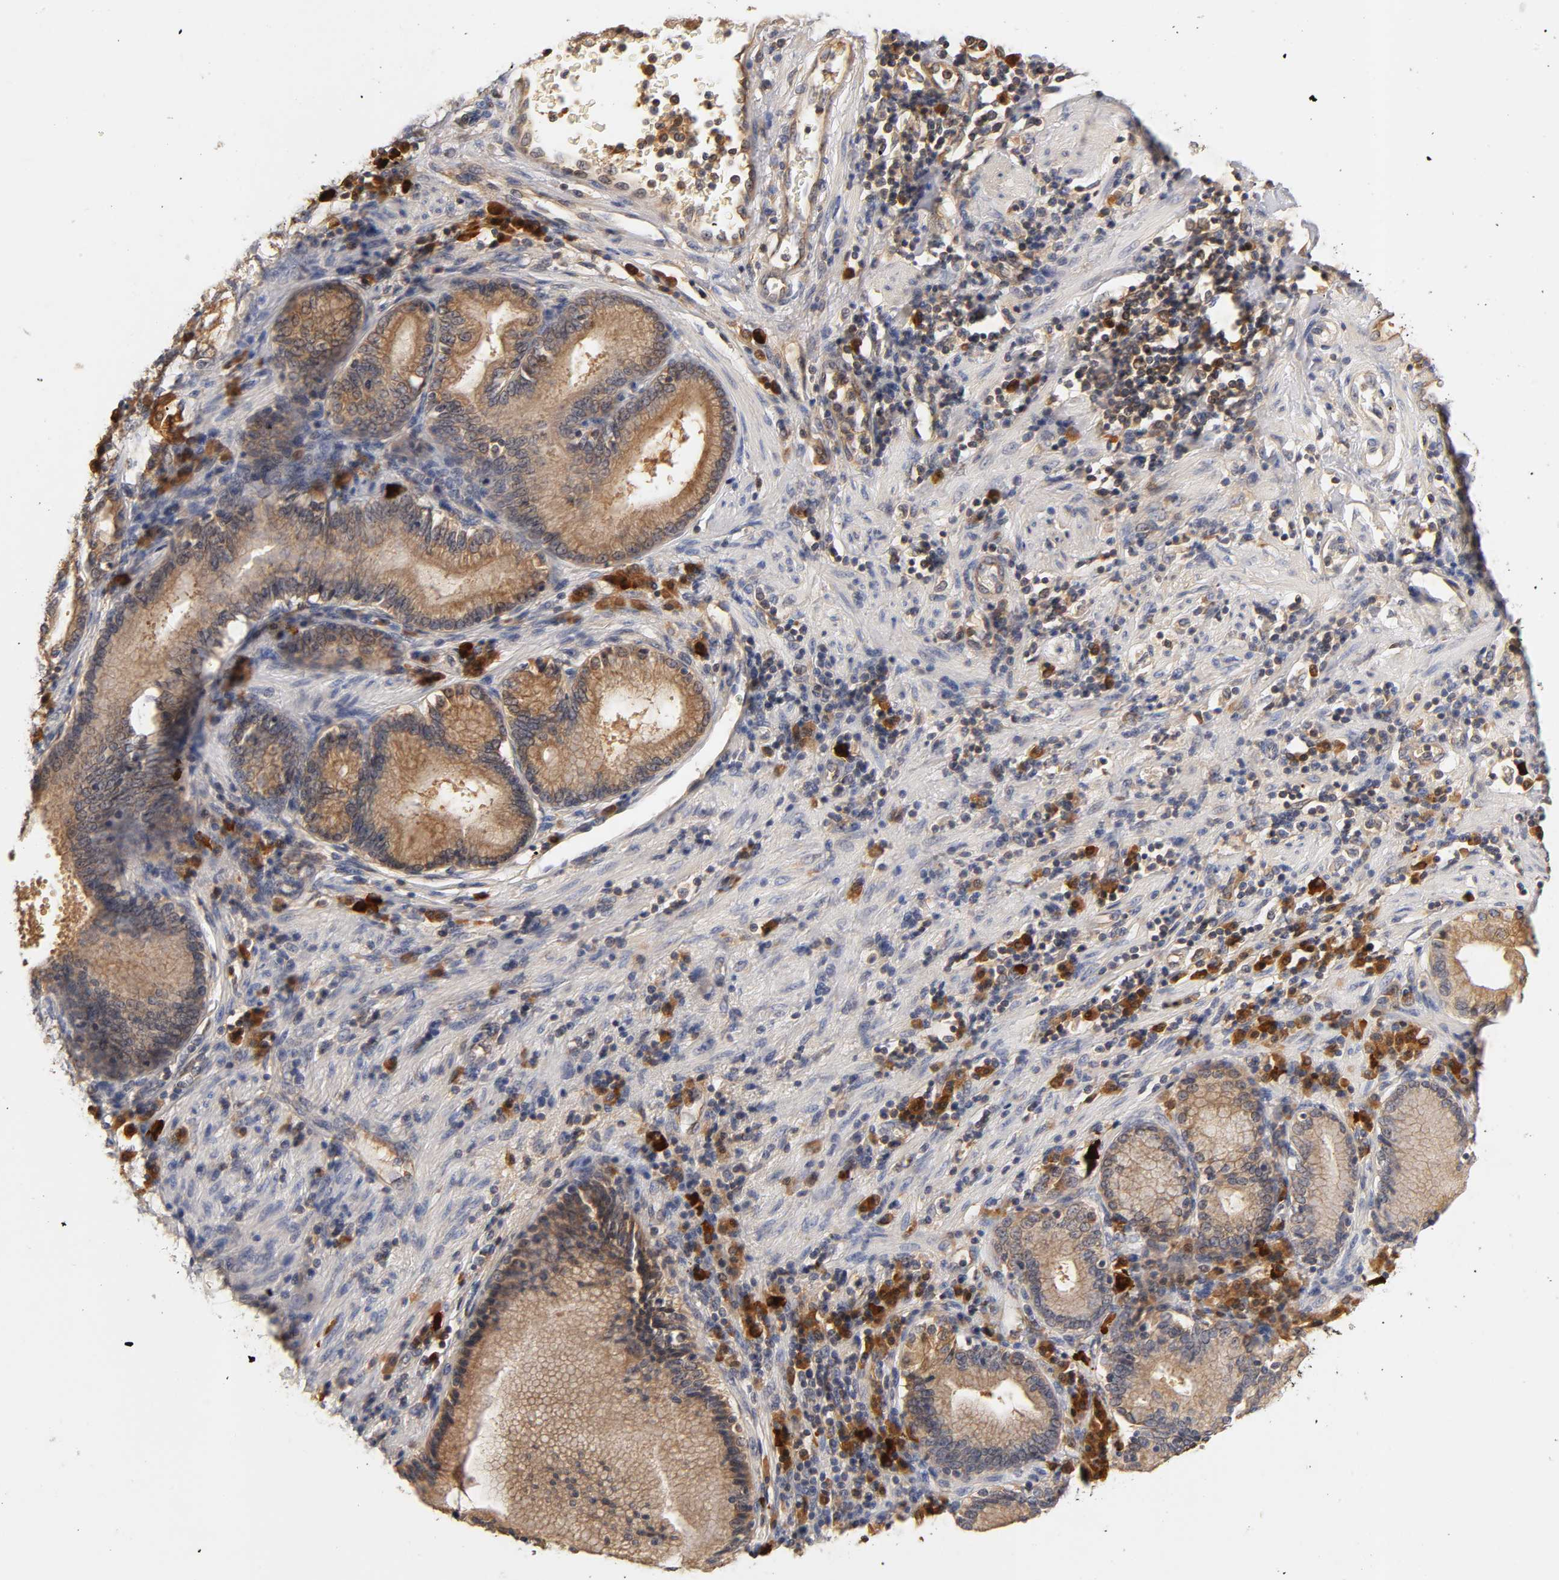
{"staining": {"intensity": "moderate", "quantity": ">75%", "location": "cytoplasmic/membranous"}, "tissue": "pancreatic cancer", "cell_type": "Tumor cells", "image_type": "cancer", "snomed": [{"axis": "morphology", "description": "Adenocarcinoma, NOS"}, {"axis": "topography", "description": "Pancreas"}], "caption": "Protein staining demonstrates moderate cytoplasmic/membranous staining in about >75% of tumor cells in pancreatic adenocarcinoma. Nuclei are stained in blue.", "gene": "RPS29", "patient": {"sex": "female", "age": 48}}